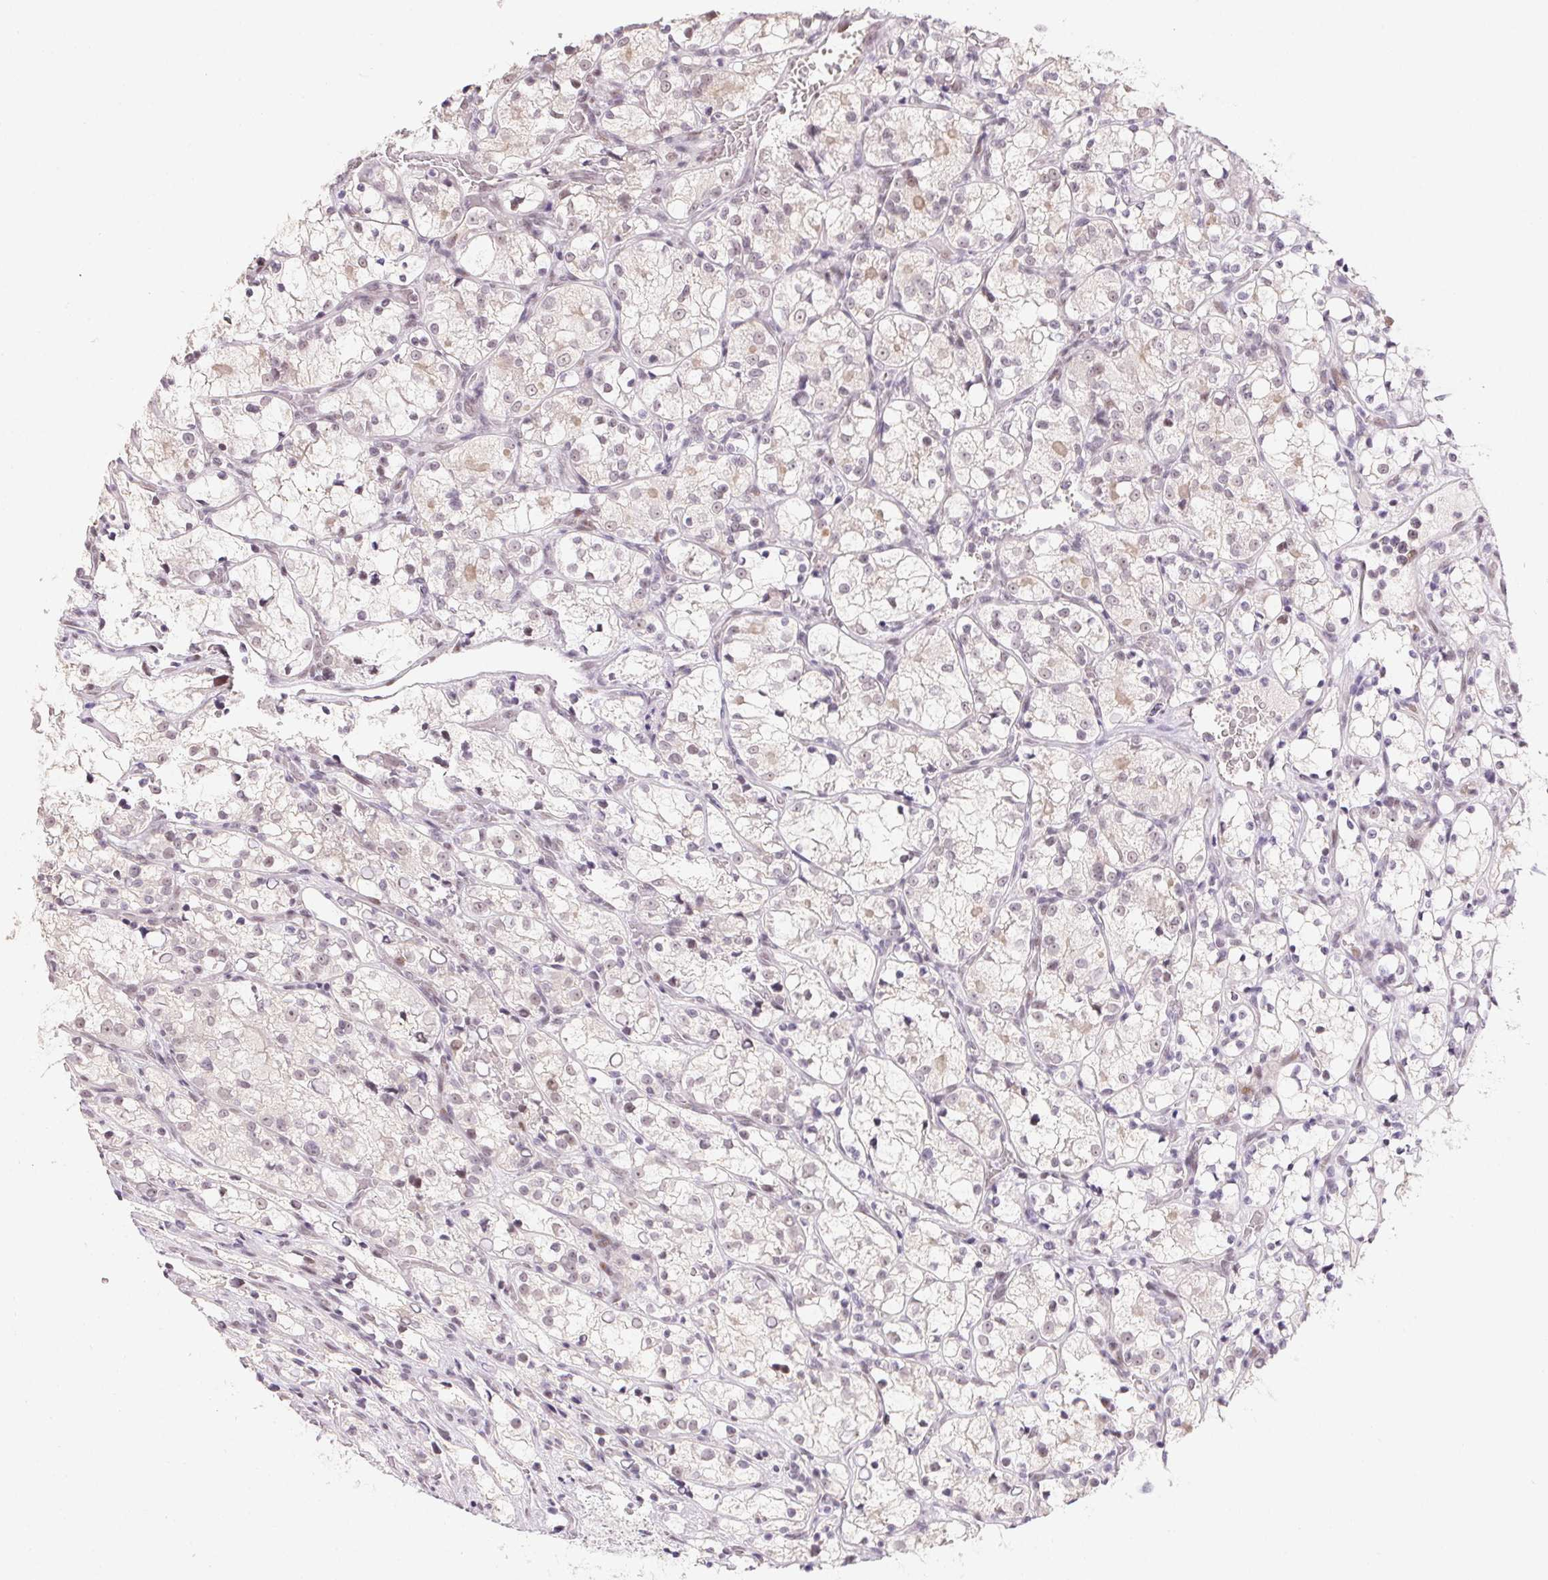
{"staining": {"intensity": "negative", "quantity": "none", "location": "none"}, "tissue": "renal cancer", "cell_type": "Tumor cells", "image_type": "cancer", "snomed": [{"axis": "morphology", "description": "Adenocarcinoma, NOS"}, {"axis": "topography", "description": "Kidney"}], "caption": "Tumor cells show no significant protein positivity in renal cancer.", "gene": "KDM4D", "patient": {"sex": "female", "age": 69}}